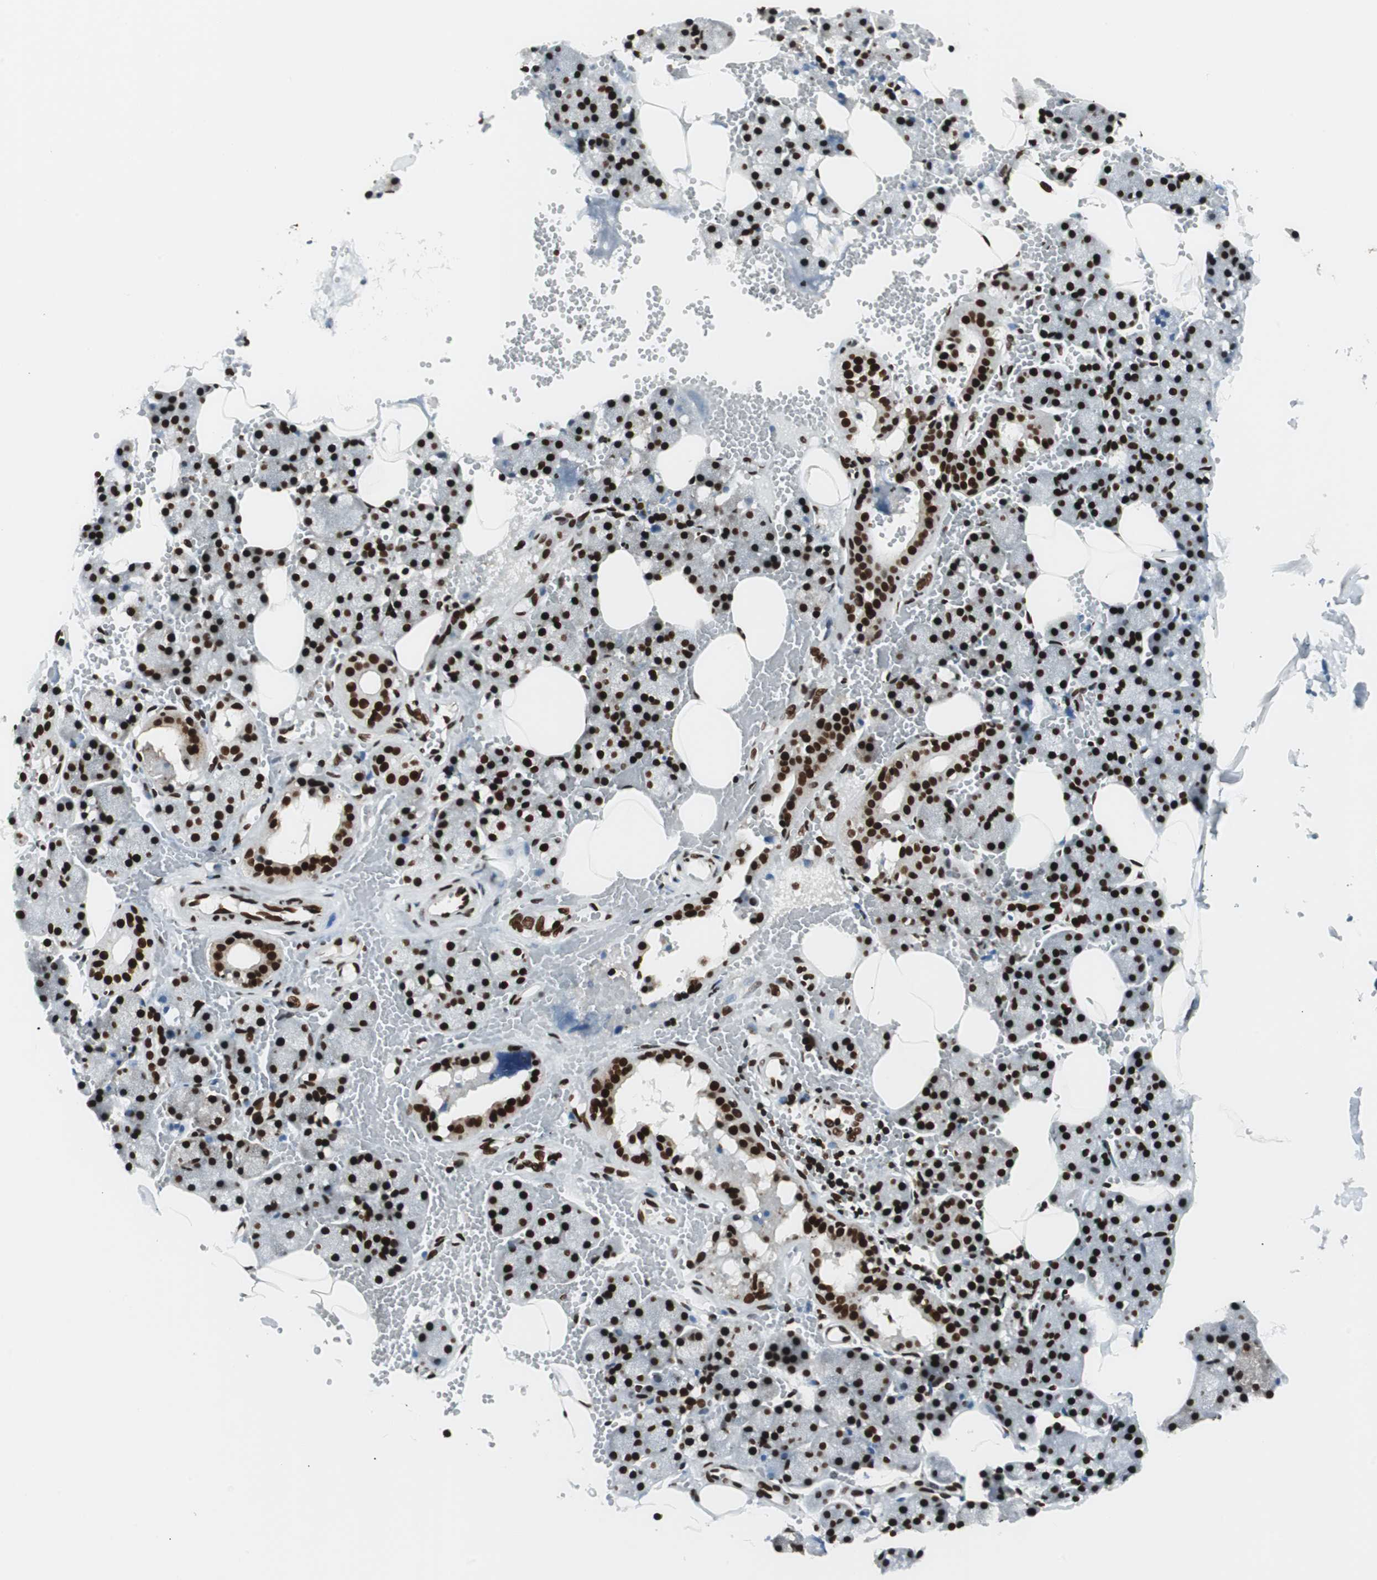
{"staining": {"intensity": "strong", "quantity": ">75%", "location": "nuclear"}, "tissue": "salivary gland", "cell_type": "Glandular cells", "image_type": "normal", "snomed": [{"axis": "morphology", "description": "Normal tissue, NOS"}, {"axis": "topography", "description": "Salivary gland"}], "caption": "Human salivary gland stained for a protein (brown) displays strong nuclear positive positivity in approximately >75% of glandular cells.", "gene": "EWSR1", "patient": {"sex": "male", "age": 62}}